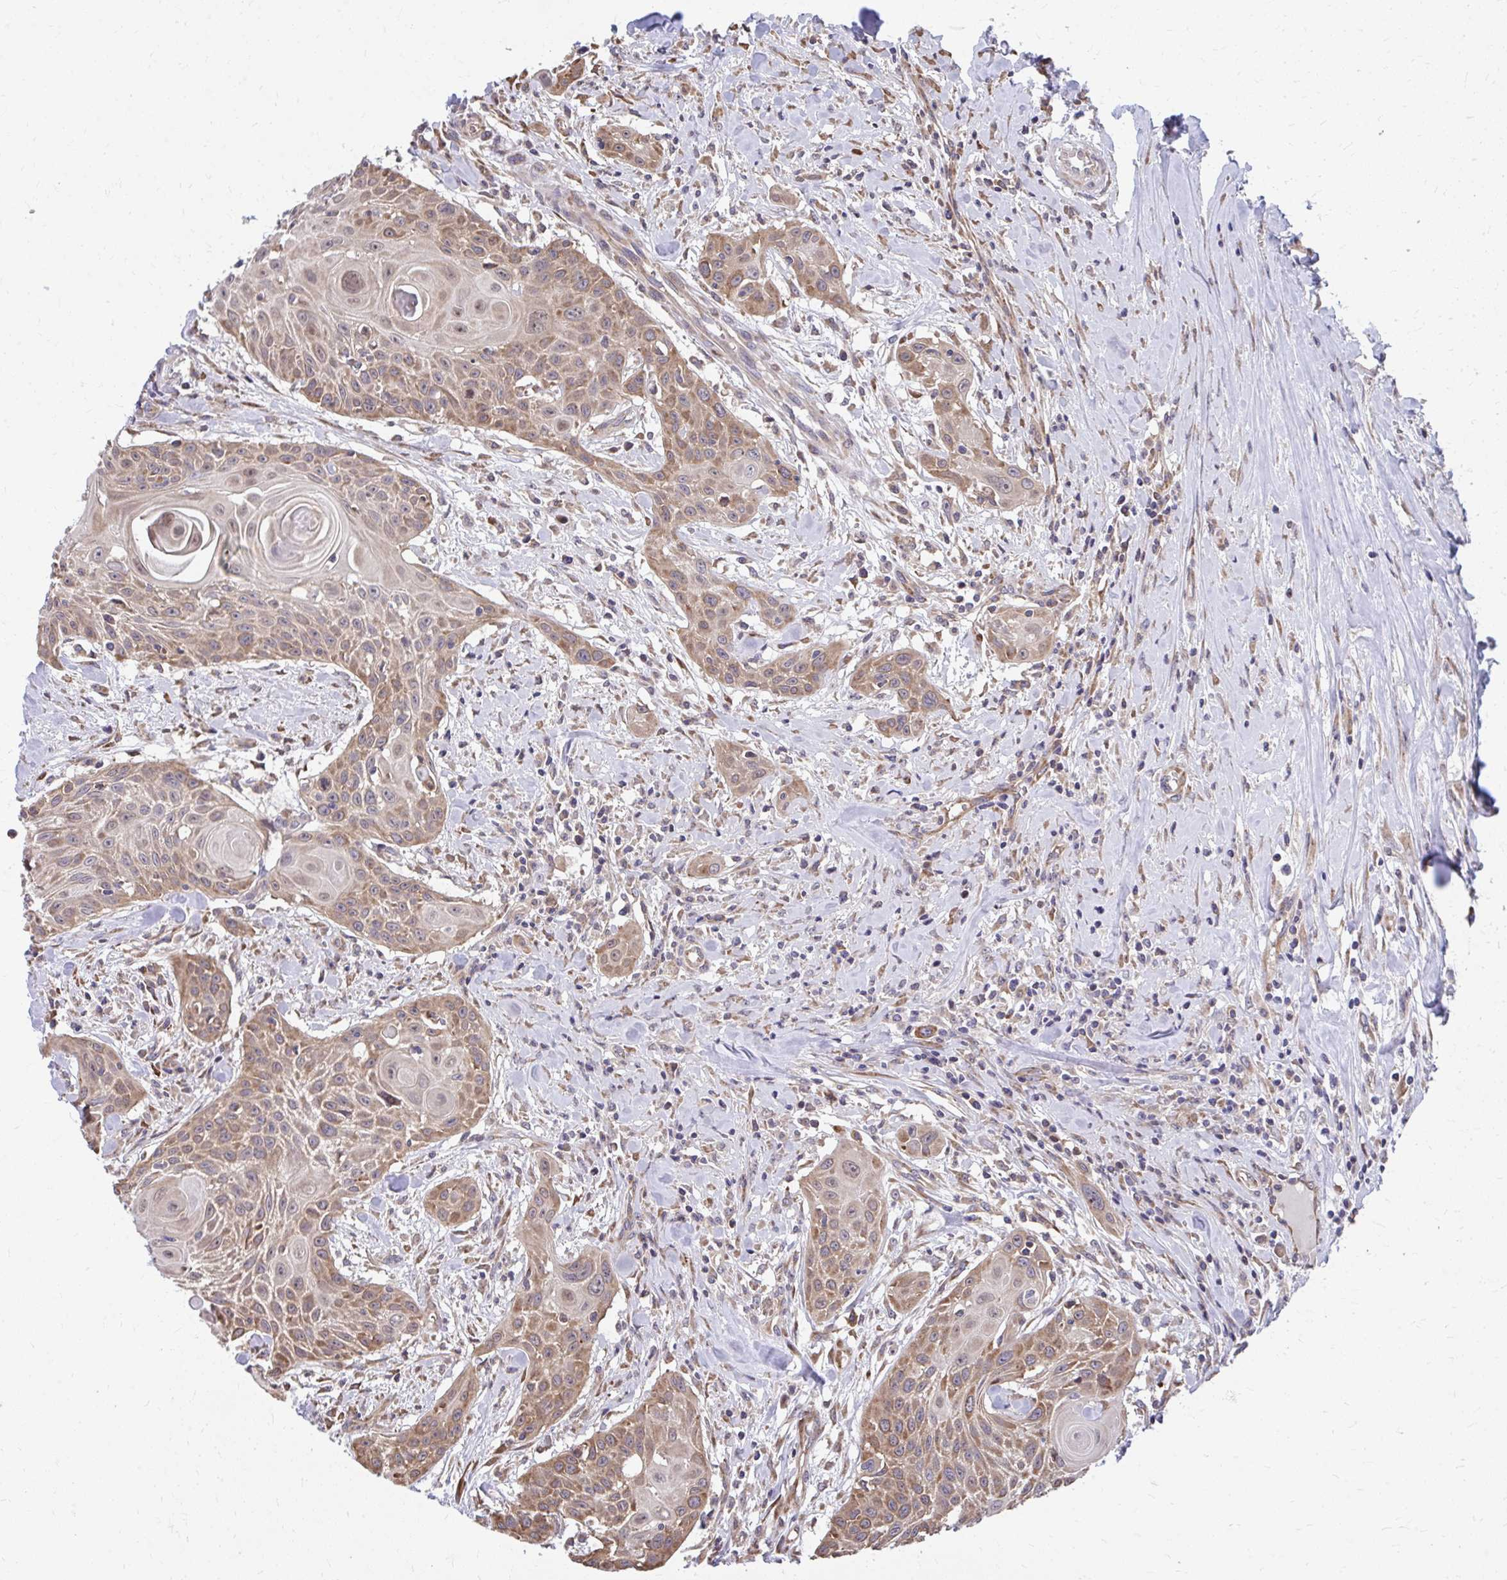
{"staining": {"intensity": "moderate", "quantity": ">75%", "location": "cytoplasmic/membranous"}, "tissue": "head and neck cancer", "cell_type": "Tumor cells", "image_type": "cancer", "snomed": [{"axis": "morphology", "description": "Squamous cell carcinoma, NOS"}, {"axis": "topography", "description": "Lymph node"}, {"axis": "topography", "description": "Salivary gland"}, {"axis": "topography", "description": "Head-Neck"}], "caption": "Head and neck cancer stained with a brown dye shows moderate cytoplasmic/membranous positive positivity in about >75% of tumor cells.", "gene": "ZNF778", "patient": {"sex": "female", "age": 74}}